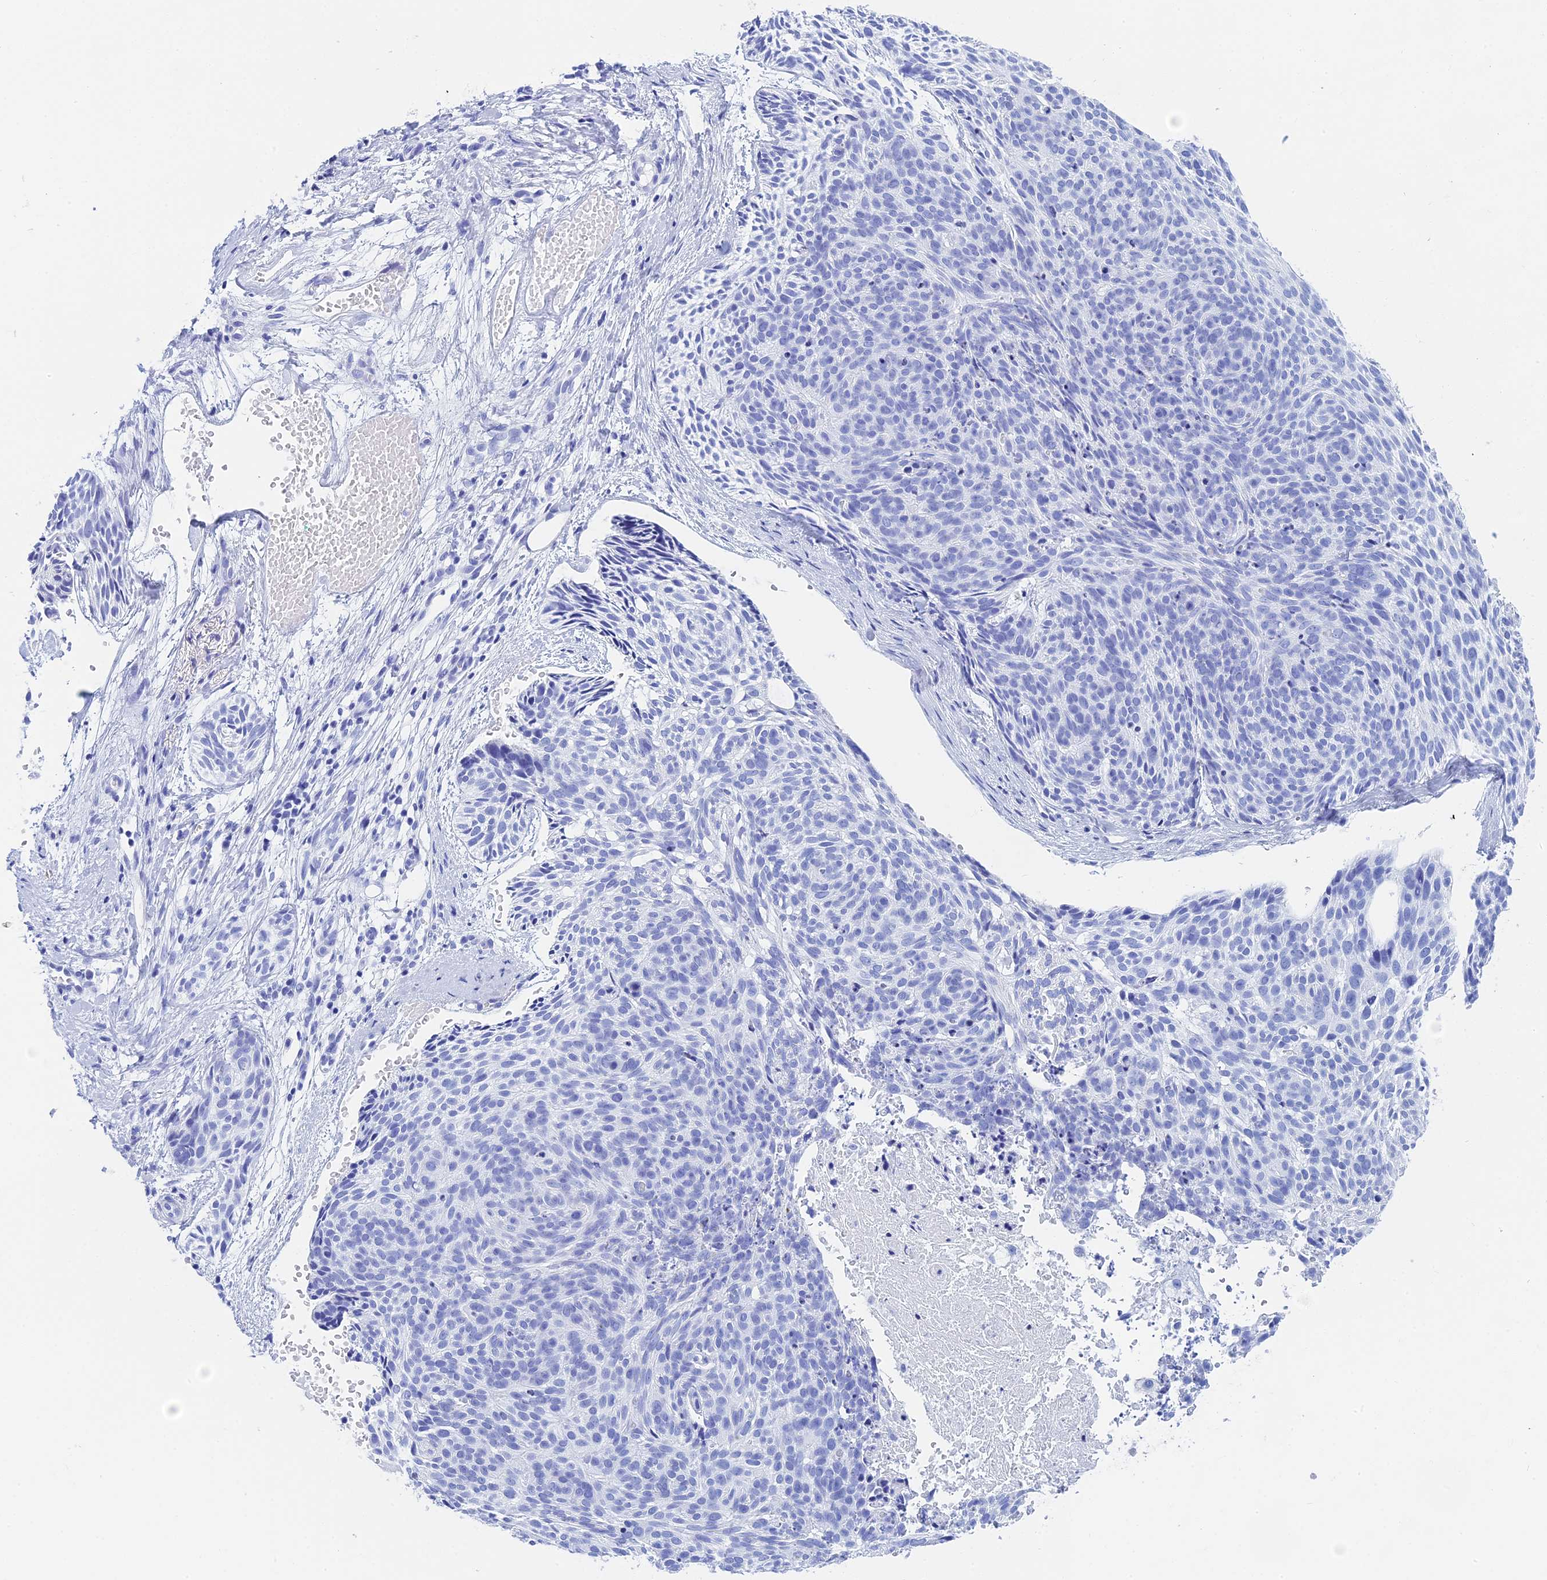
{"staining": {"intensity": "negative", "quantity": "none", "location": "none"}, "tissue": "skin cancer", "cell_type": "Tumor cells", "image_type": "cancer", "snomed": [{"axis": "morphology", "description": "Normal tissue, NOS"}, {"axis": "morphology", "description": "Basal cell carcinoma"}, {"axis": "topography", "description": "Skin"}], "caption": "Tumor cells show no significant protein staining in skin cancer (basal cell carcinoma).", "gene": "TEX101", "patient": {"sex": "male", "age": 66}}